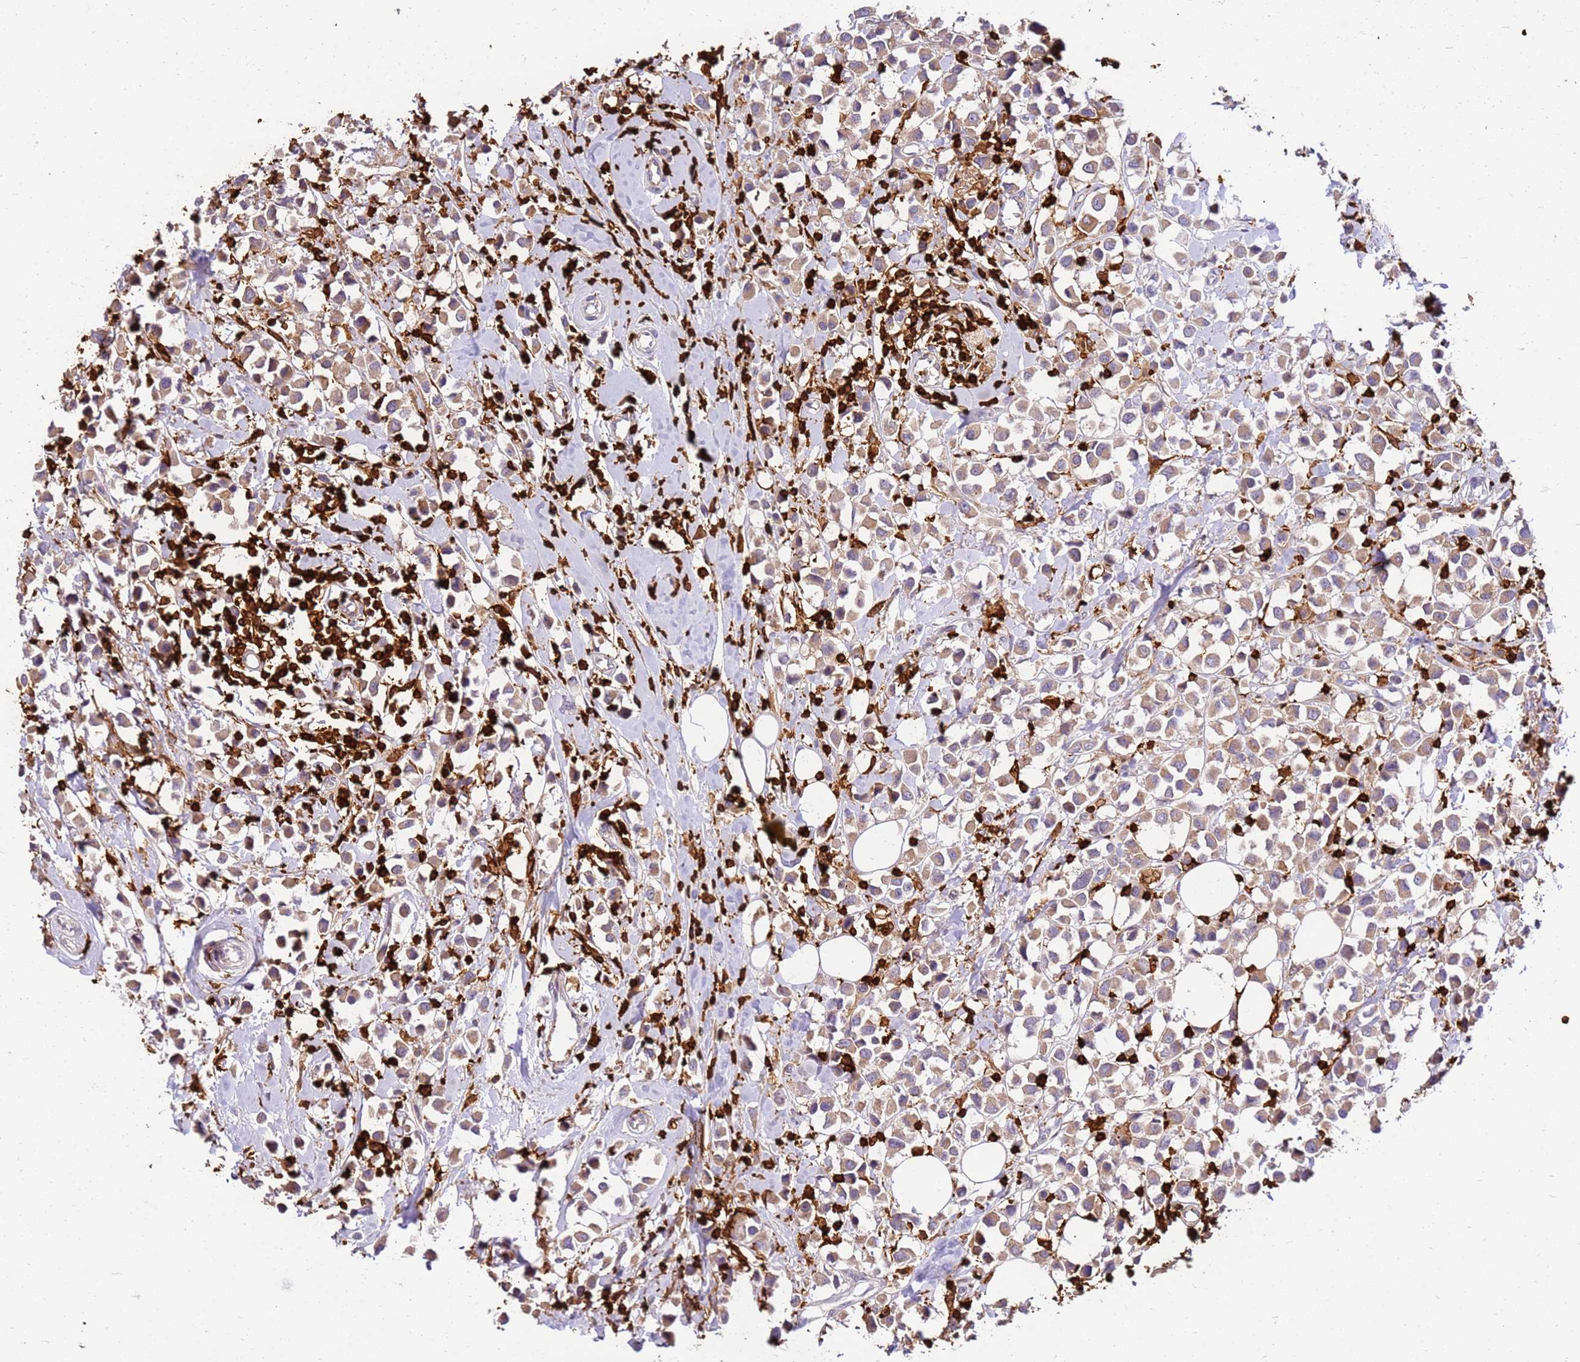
{"staining": {"intensity": "moderate", "quantity": ">75%", "location": "cytoplasmic/membranous"}, "tissue": "breast cancer", "cell_type": "Tumor cells", "image_type": "cancer", "snomed": [{"axis": "morphology", "description": "Duct carcinoma"}, {"axis": "topography", "description": "Breast"}], "caption": "Brown immunohistochemical staining in human breast invasive ductal carcinoma displays moderate cytoplasmic/membranous positivity in approximately >75% of tumor cells.", "gene": "CORO1A", "patient": {"sex": "female", "age": 61}}